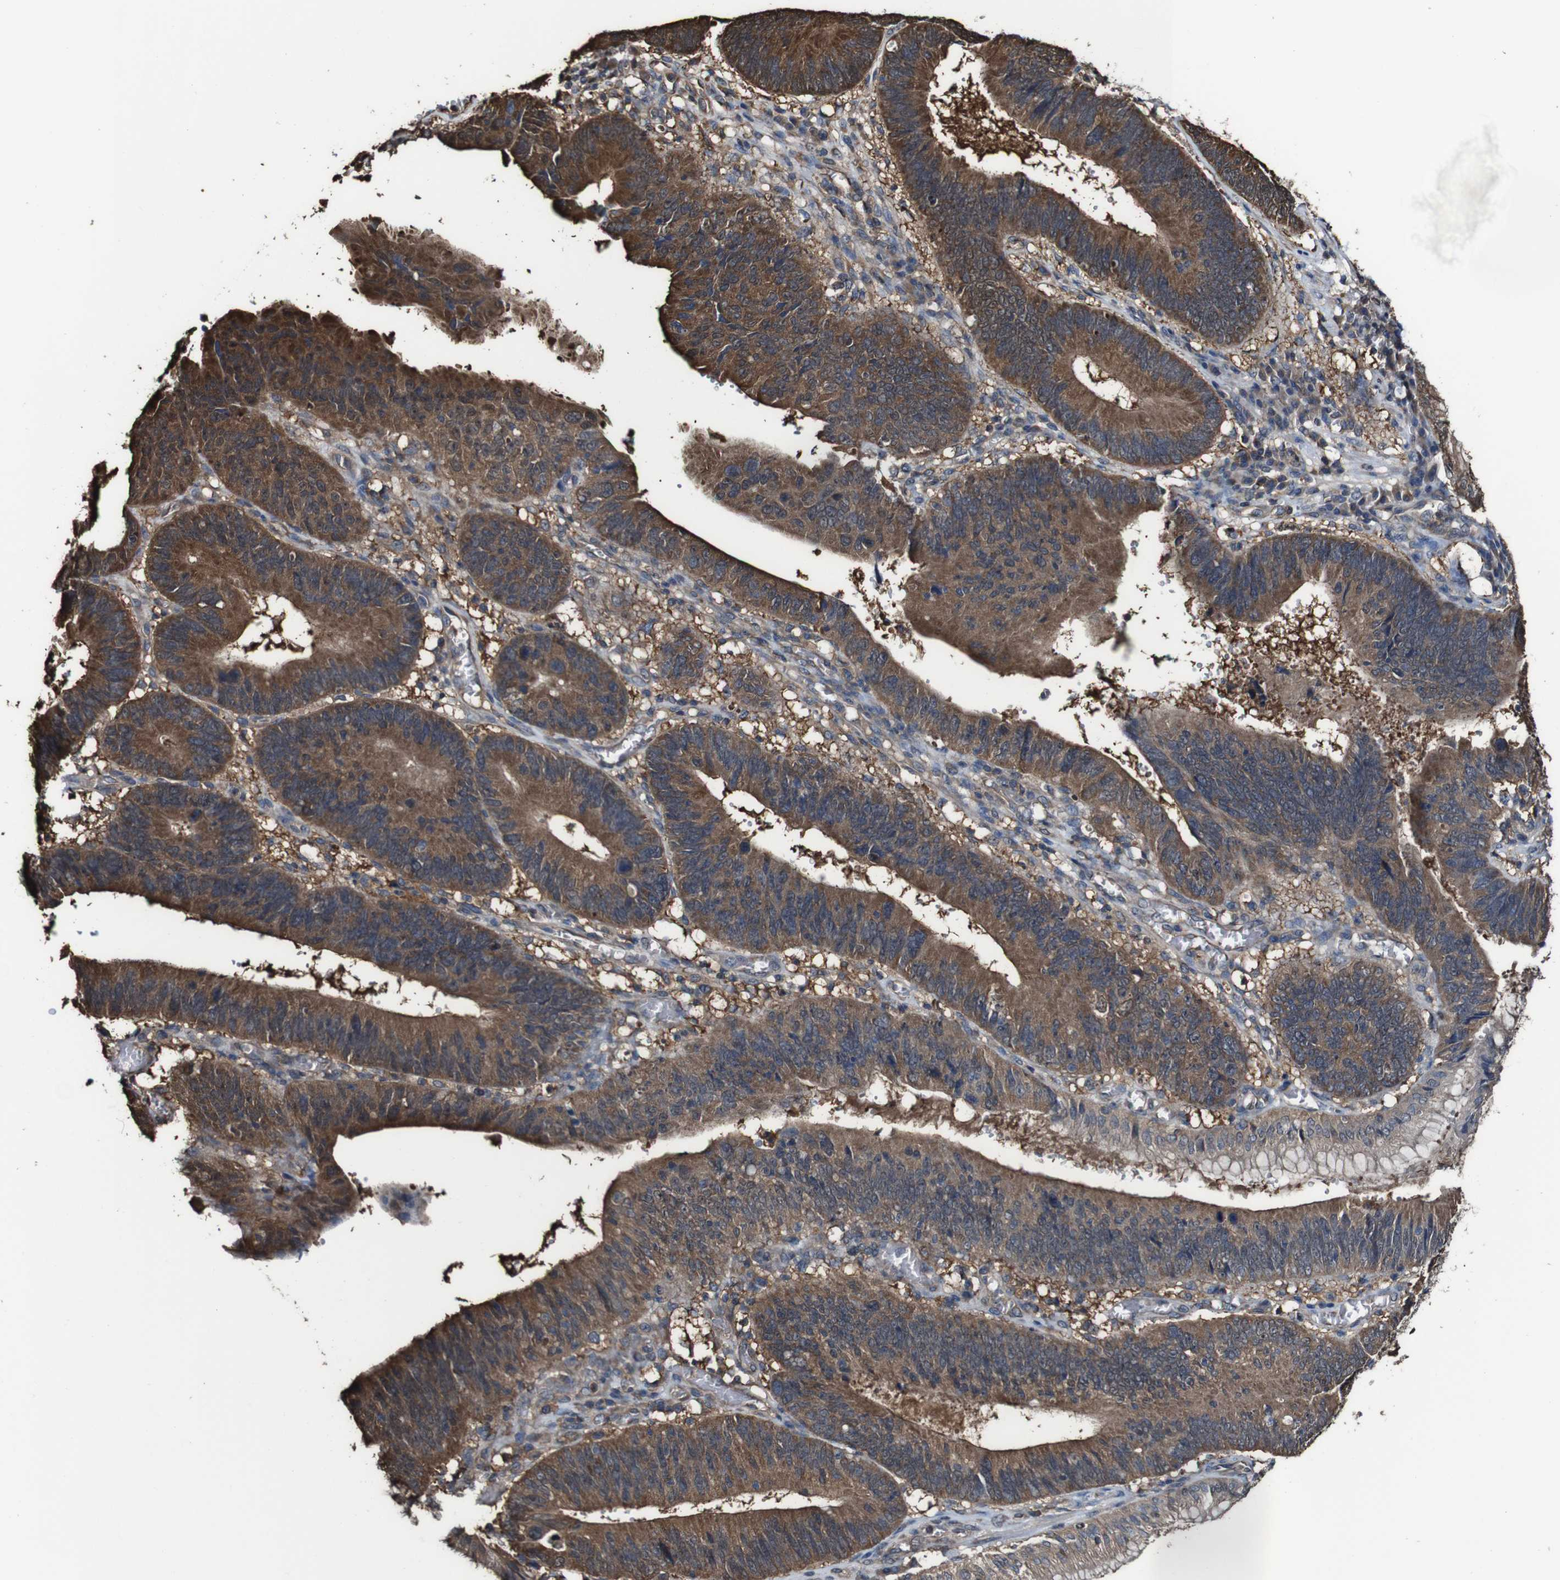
{"staining": {"intensity": "moderate", "quantity": ">75%", "location": "cytoplasmic/membranous"}, "tissue": "stomach cancer", "cell_type": "Tumor cells", "image_type": "cancer", "snomed": [{"axis": "morphology", "description": "Adenocarcinoma, NOS"}, {"axis": "topography", "description": "Stomach"}], "caption": "A high-resolution photomicrograph shows IHC staining of adenocarcinoma (stomach), which displays moderate cytoplasmic/membranous positivity in approximately >75% of tumor cells. Immunohistochemistry (ihc) stains the protein in brown and the nuclei are stained blue.", "gene": "PTPRR", "patient": {"sex": "male", "age": 59}}